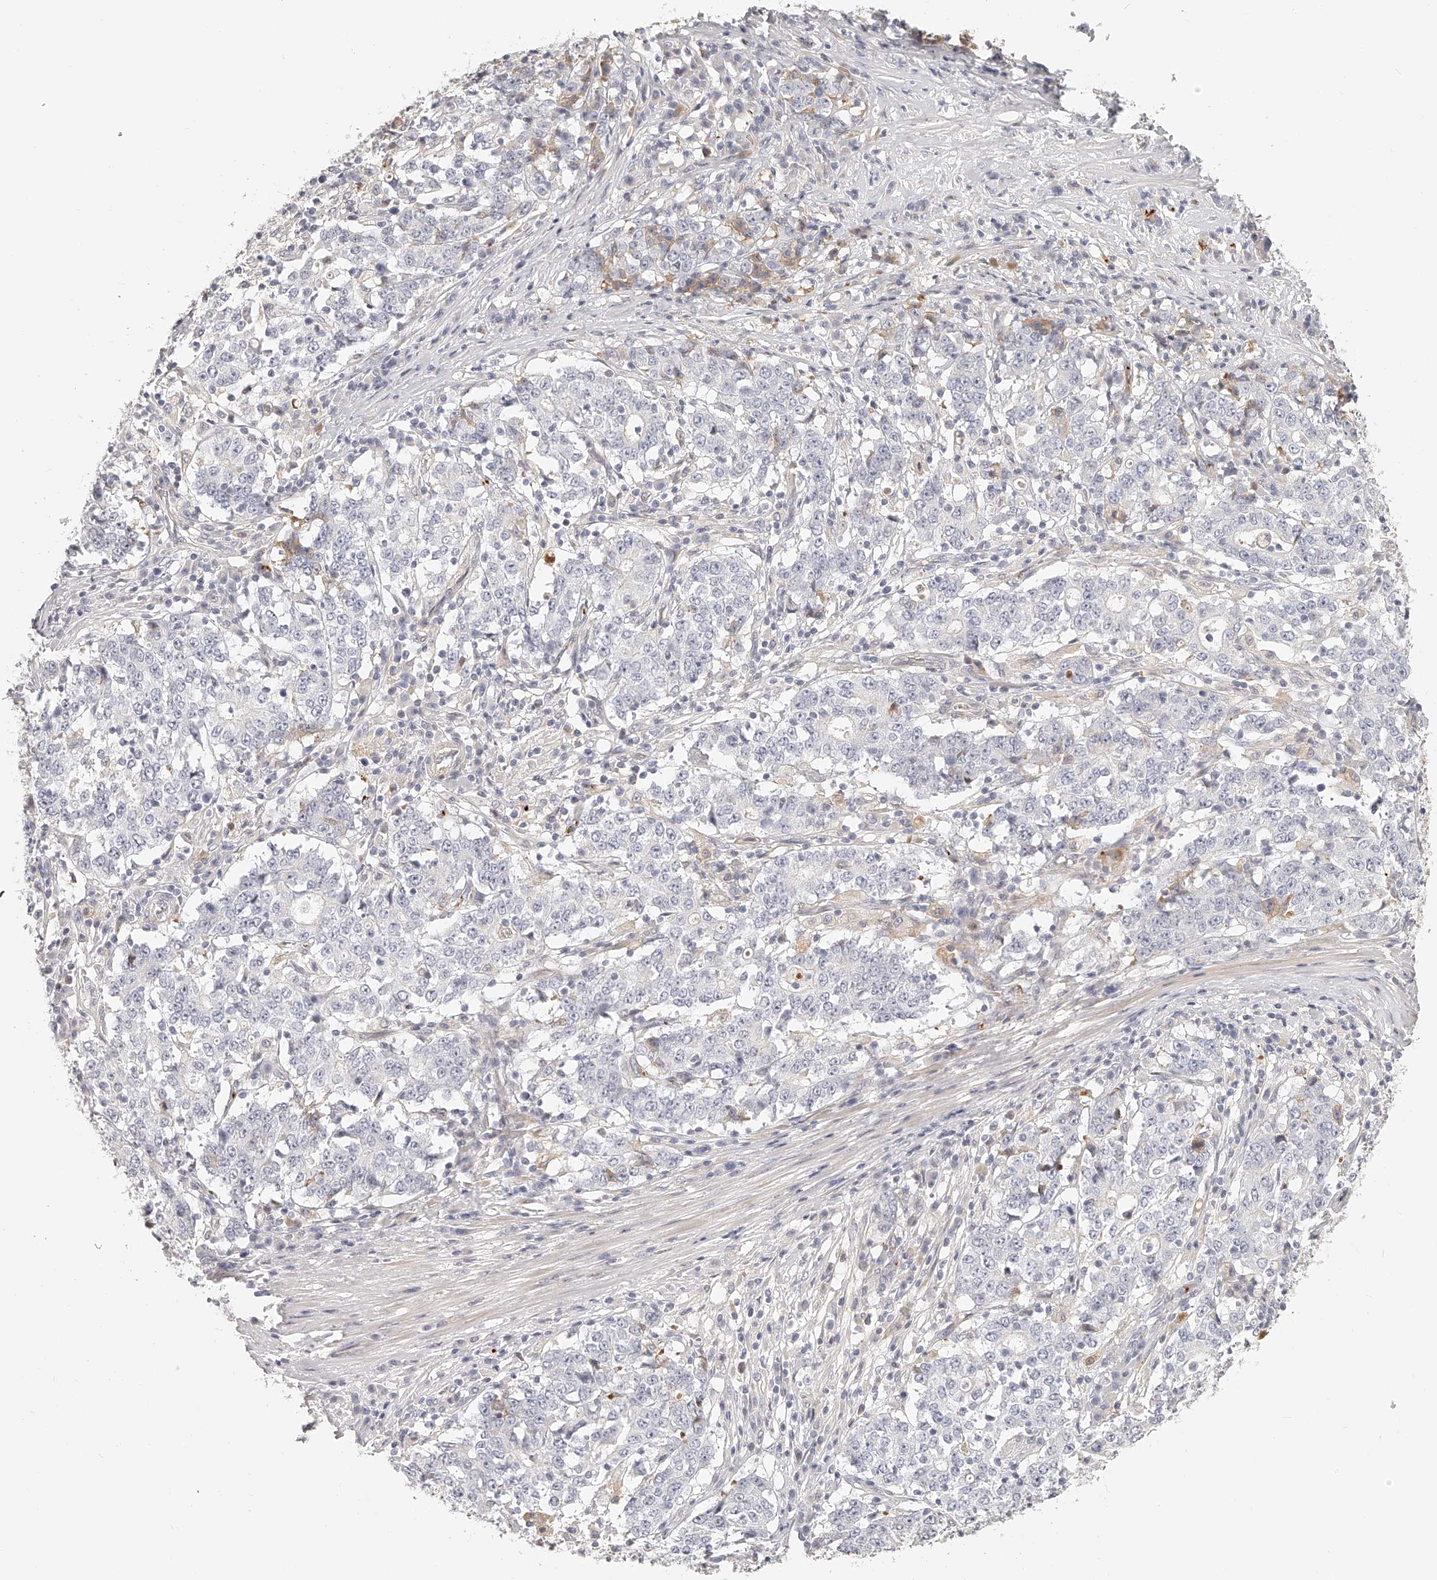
{"staining": {"intensity": "negative", "quantity": "none", "location": "none"}, "tissue": "stomach cancer", "cell_type": "Tumor cells", "image_type": "cancer", "snomed": [{"axis": "morphology", "description": "Adenocarcinoma, NOS"}, {"axis": "topography", "description": "Stomach"}], "caption": "A histopathology image of human stomach adenocarcinoma is negative for staining in tumor cells.", "gene": "ITGB3", "patient": {"sex": "male", "age": 59}}